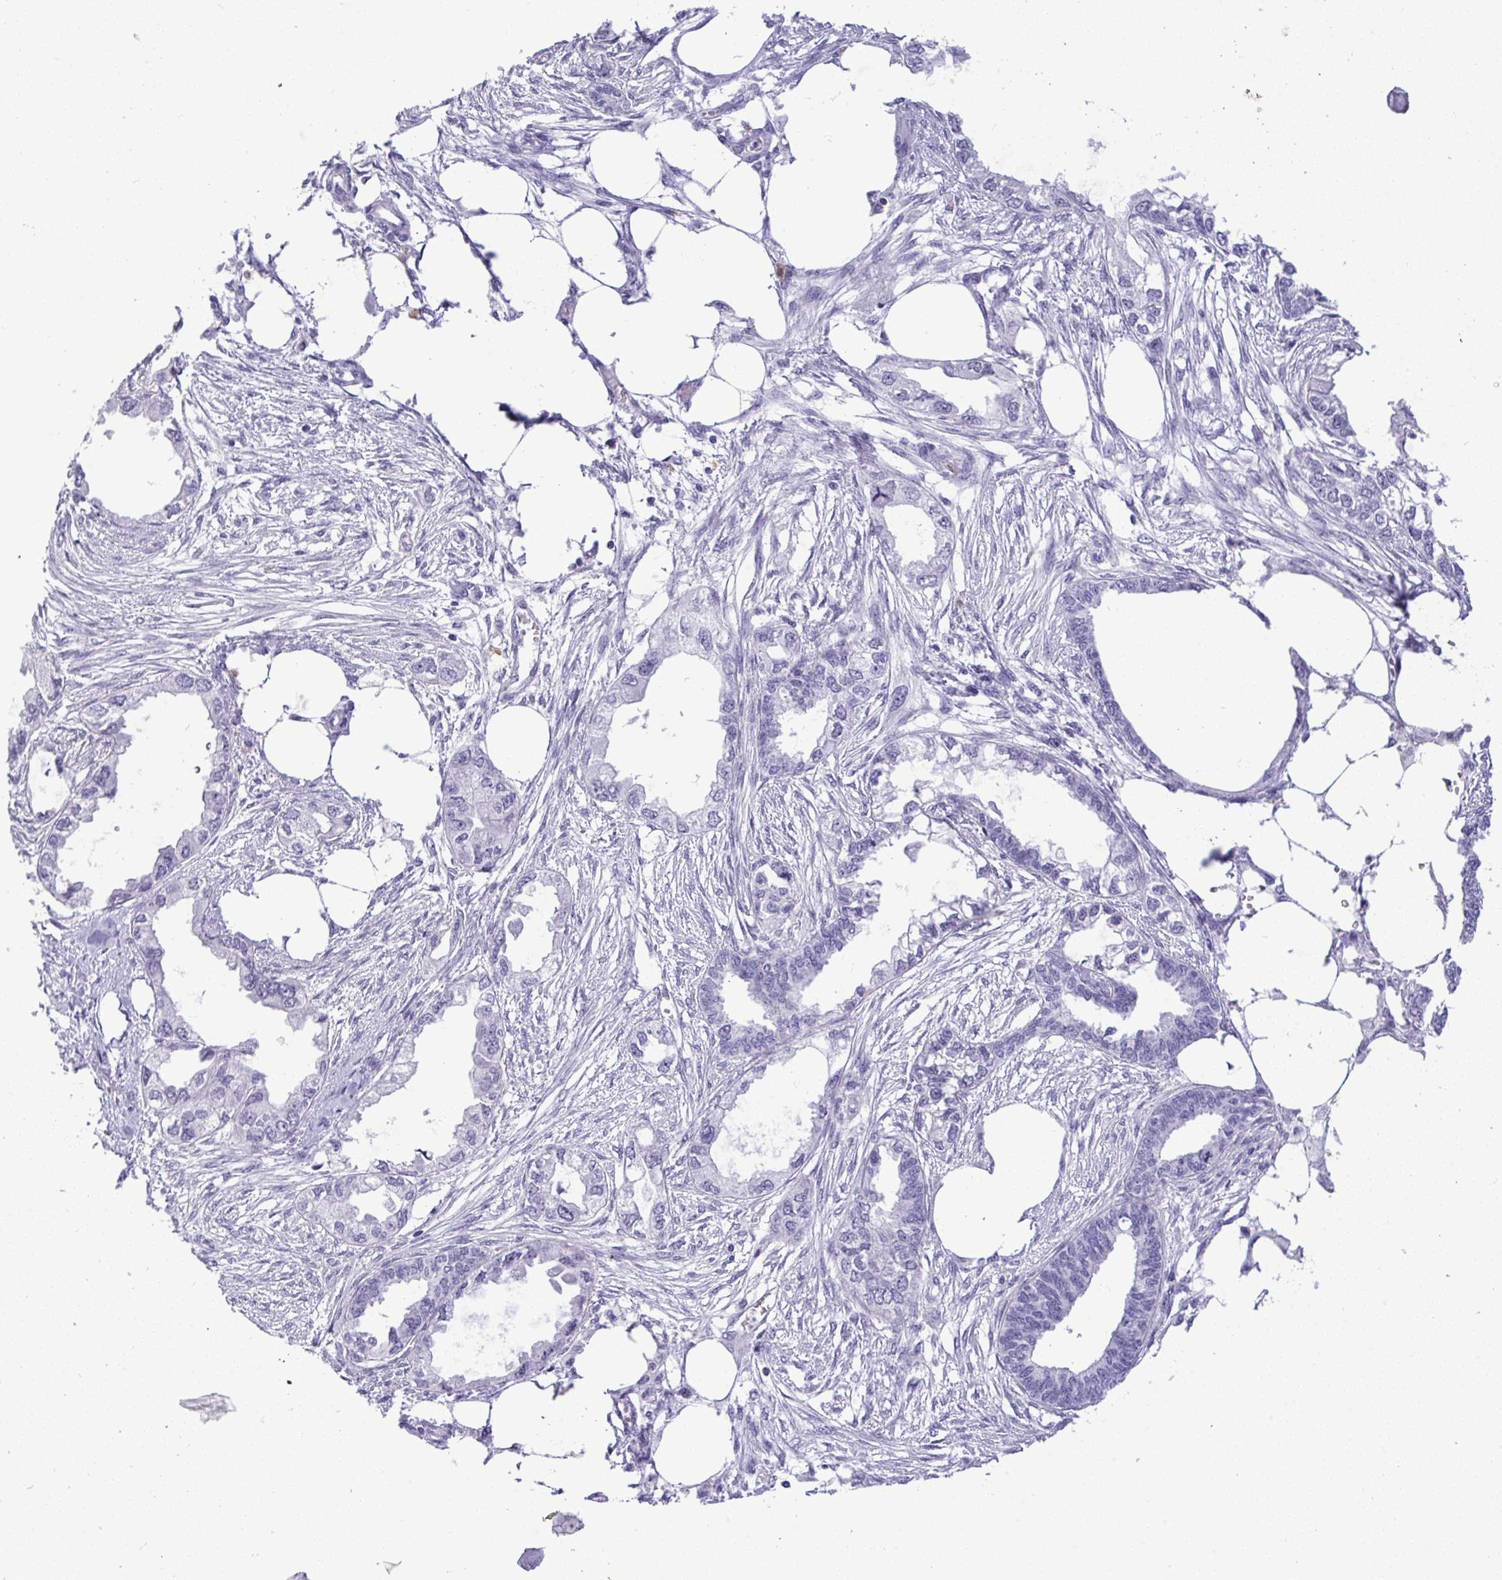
{"staining": {"intensity": "negative", "quantity": "none", "location": "none"}, "tissue": "endometrial cancer", "cell_type": "Tumor cells", "image_type": "cancer", "snomed": [{"axis": "morphology", "description": "Adenocarcinoma, NOS"}, {"axis": "morphology", "description": "Adenocarcinoma, metastatic, NOS"}, {"axis": "topography", "description": "Adipose tissue"}, {"axis": "topography", "description": "Endometrium"}], "caption": "An IHC histopathology image of endometrial cancer (adenocarcinoma) is shown. There is no staining in tumor cells of endometrial cancer (adenocarcinoma).", "gene": "YBX2", "patient": {"sex": "female", "age": 67}}